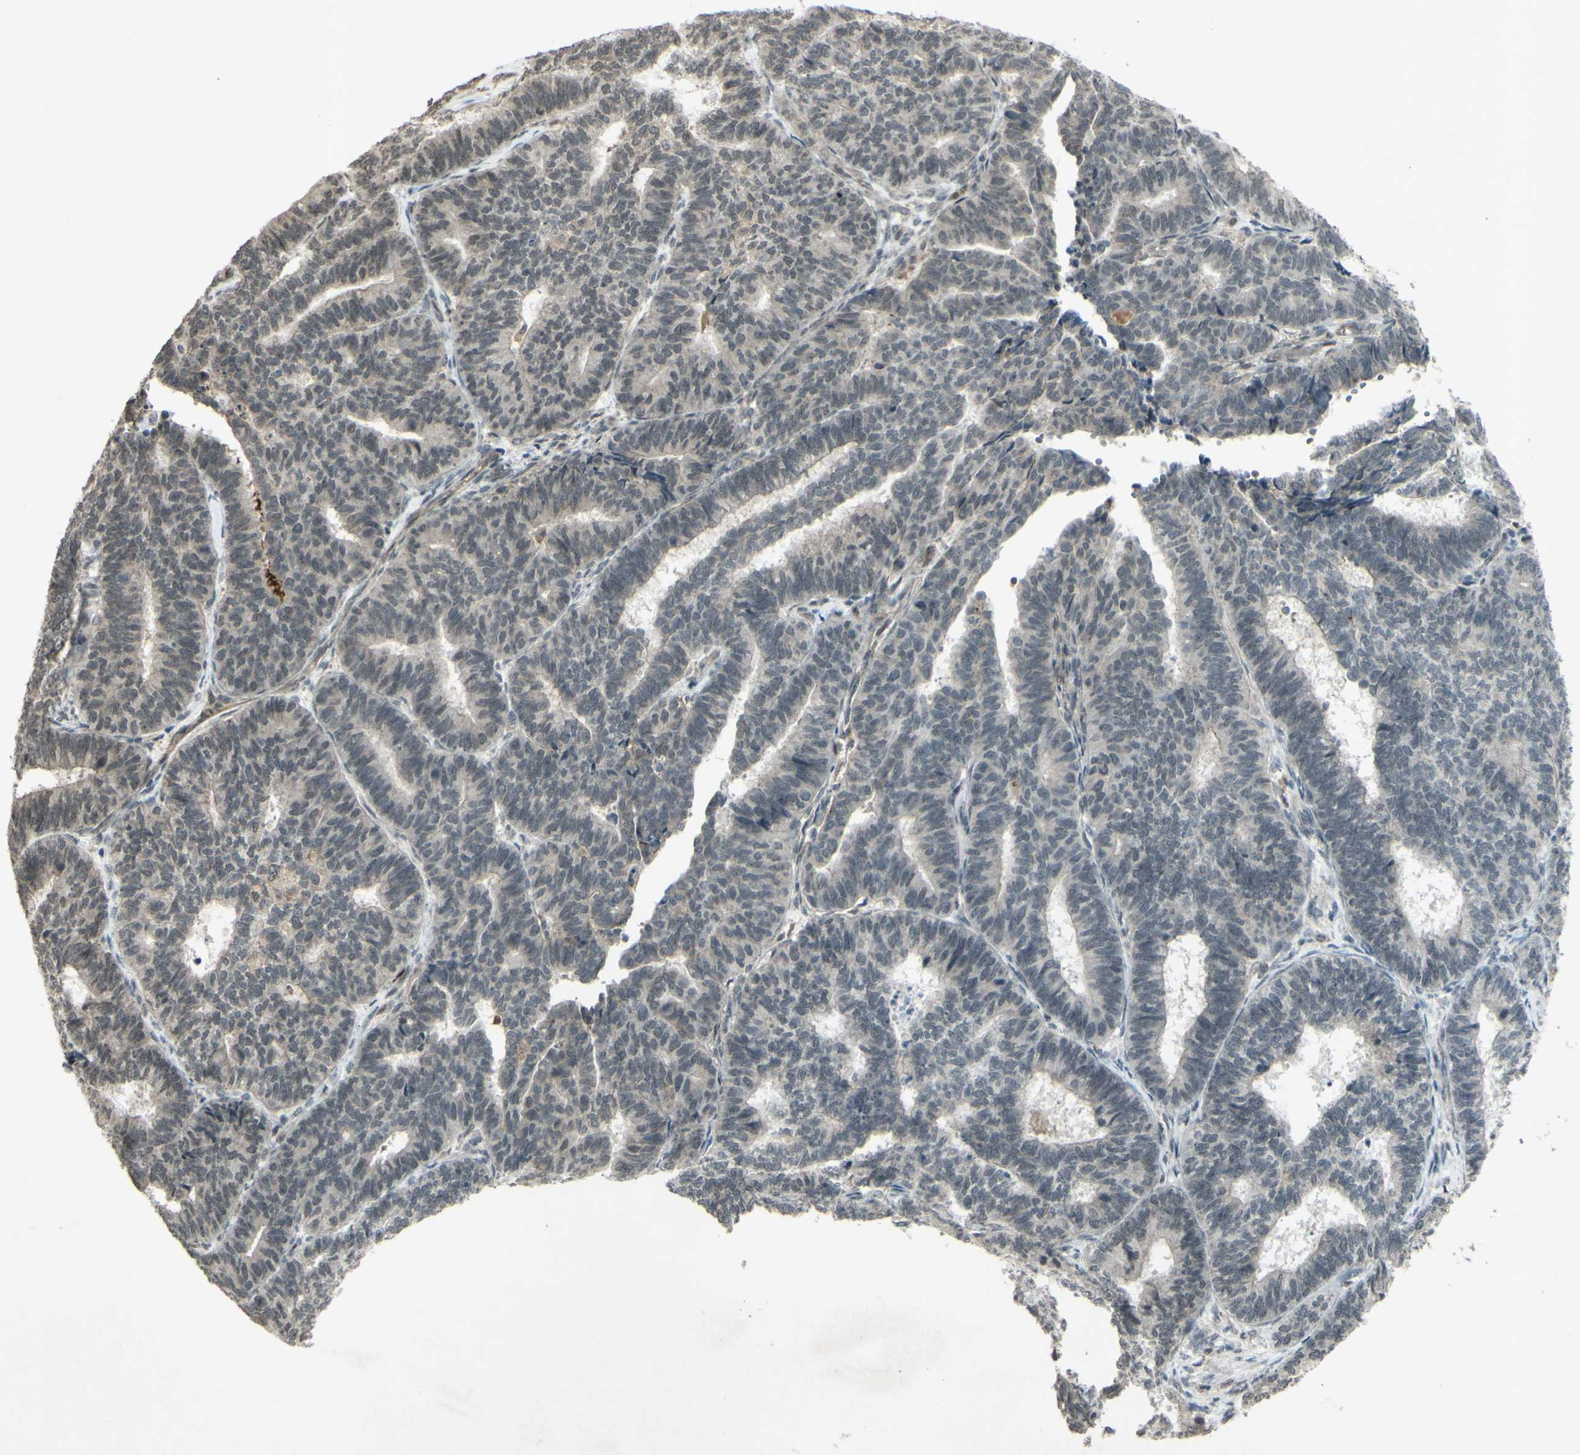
{"staining": {"intensity": "weak", "quantity": "25%-75%", "location": "cytoplasmic/membranous"}, "tissue": "endometrial cancer", "cell_type": "Tumor cells", "image_type": "cancer", "snomed": [{"axis": "morphology", "description": "Adenocarcinoma, NOS"}, {"axis": "topography", "description": "Endometrium"}], "caption": "Human adenocarcinoma (endometrial) stained for a protein (brown) exhibits weak cytoplasmic/membranous positive expression in about 25%-75% of tumor cells.", "gene": "BLNK", "patient": {"sex": "female", "age": 70}}